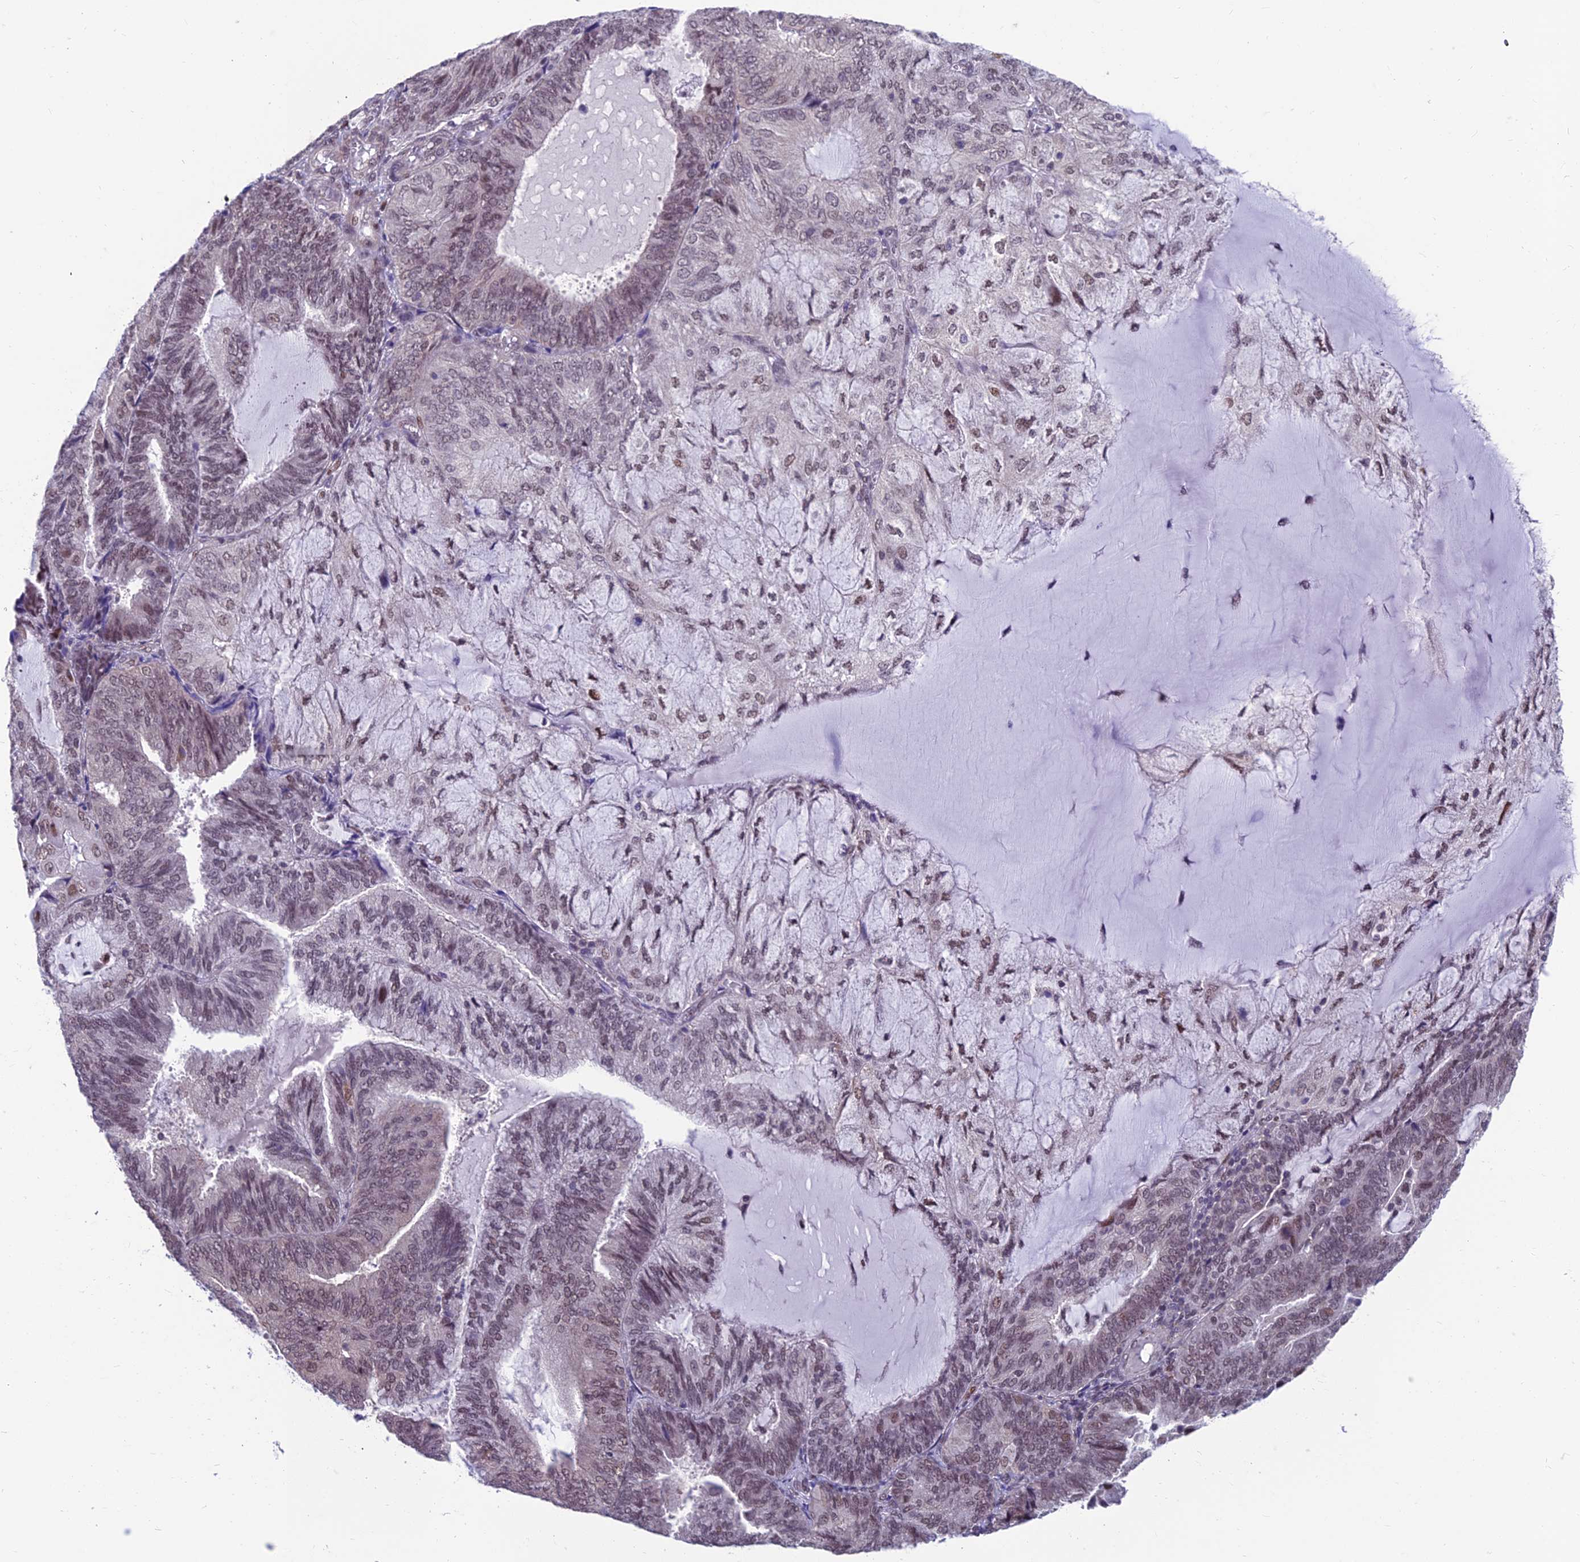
{"staining": {"intensity": "weak", "quantity": "25%-75%", "location": "nuclear"}, "tissue": "endometrial cancer", "cell_type": "Tumor cells", "image_type": "cancer", "snomed": [{"axis": "morphology", "description": "Adenocarcinoma, NOS"}, {"axis": "topography", "description": "Endometrium"}], "caption": "Human endometrial cancer stained with a brown dye displays weak nuclear positive expression in approximately 25%-75% of tumor cells.", "gene": "KIAA1191", "patient": {"sex": "female", "age": 81}}